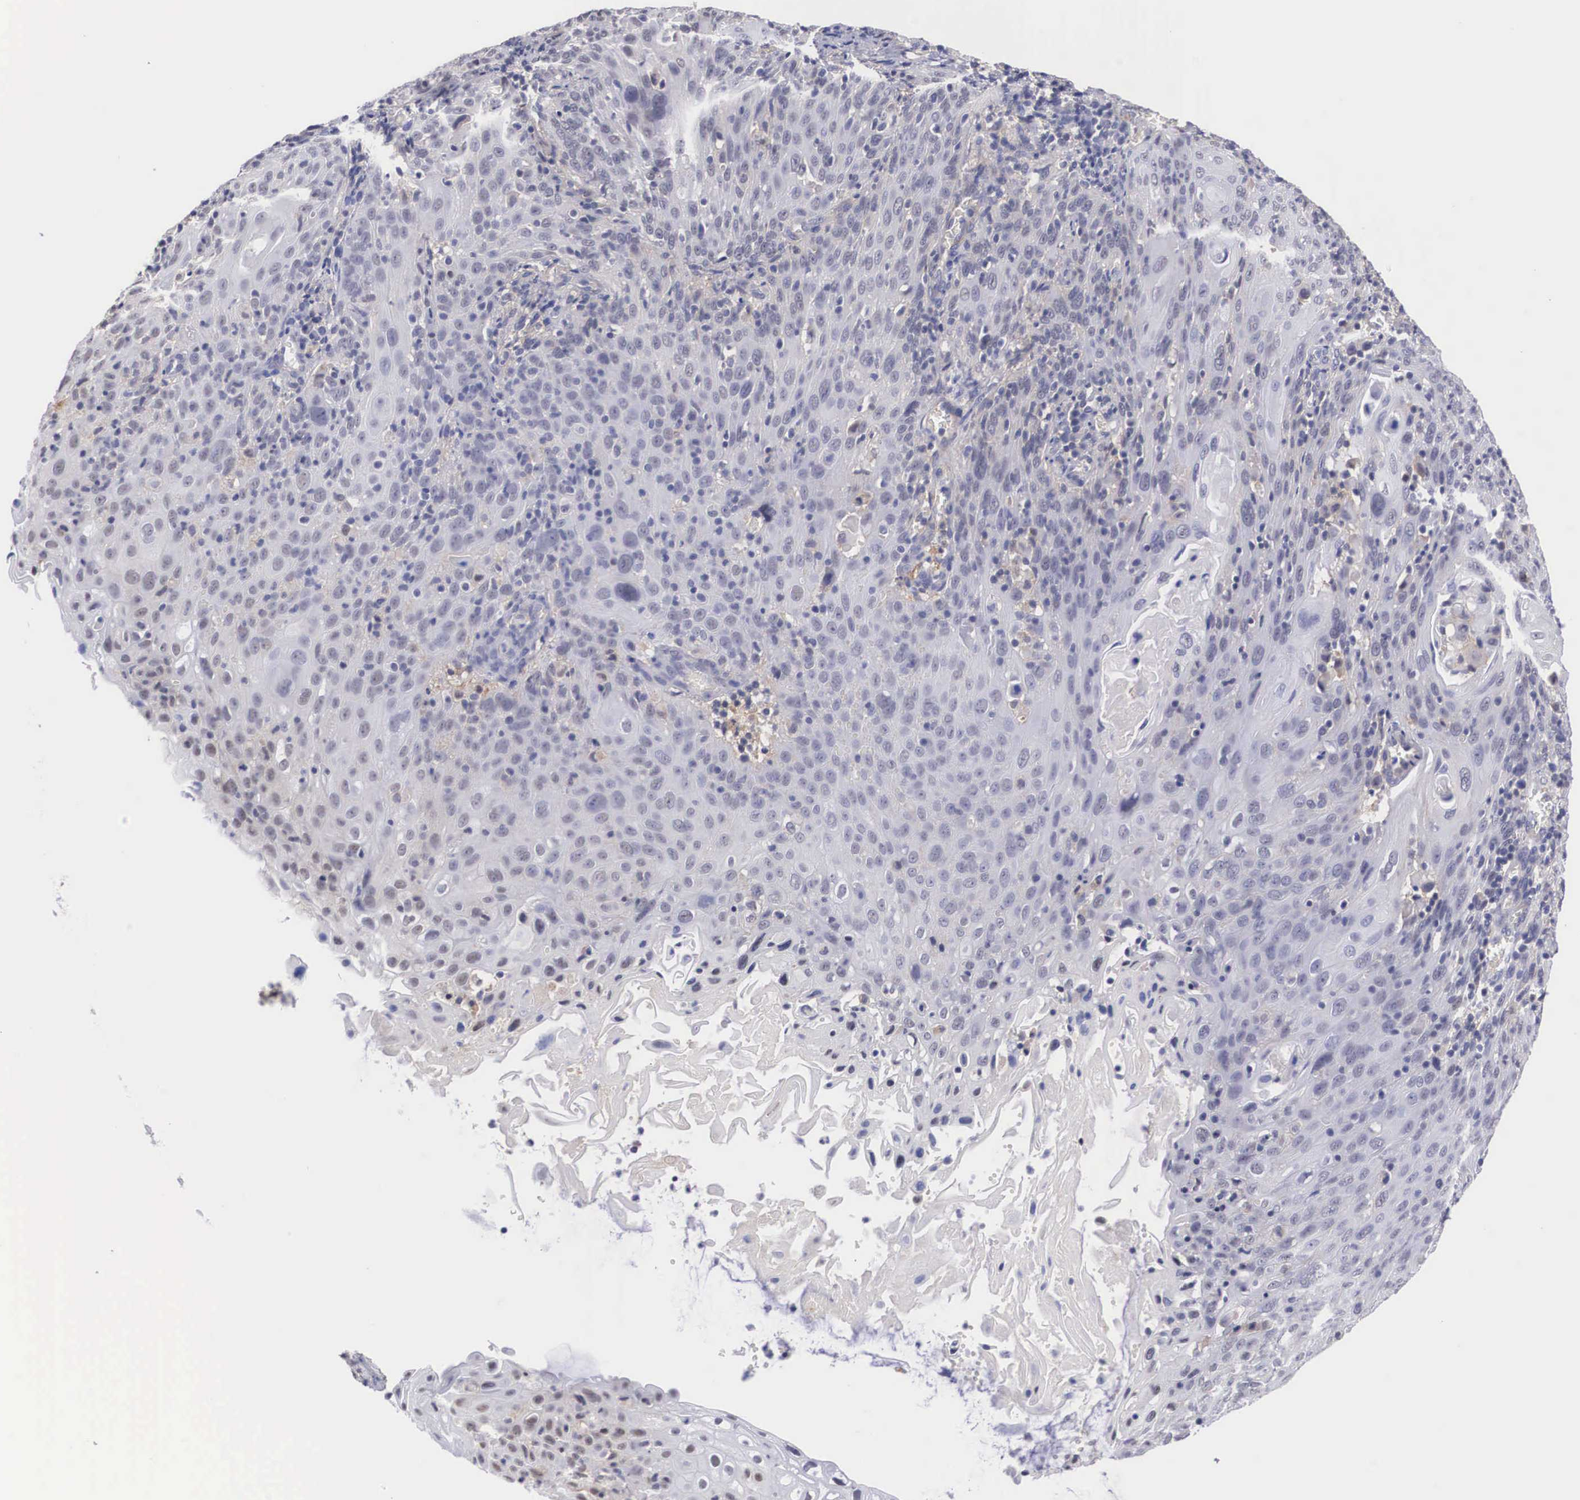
{"staining": {"intensity": "negative", "quantity": "none", "location": "none"}, "tissue": "cervical cancer", "cell_type": "Tumor cells", "image_type": "cancer", "snomed": [{"axis": "morphology", "description": "Squamous cell carcinoma, NOS"}, {"axis": "topography", "description": "Cervix"}], "caption": "Immunohistochemistry (IHC) of cervical cancer (squamous cell carcinoma) shows no expression in tumor cells.", "gene": "NR4A2", "patient": {"sex": "female", "age": 54}}